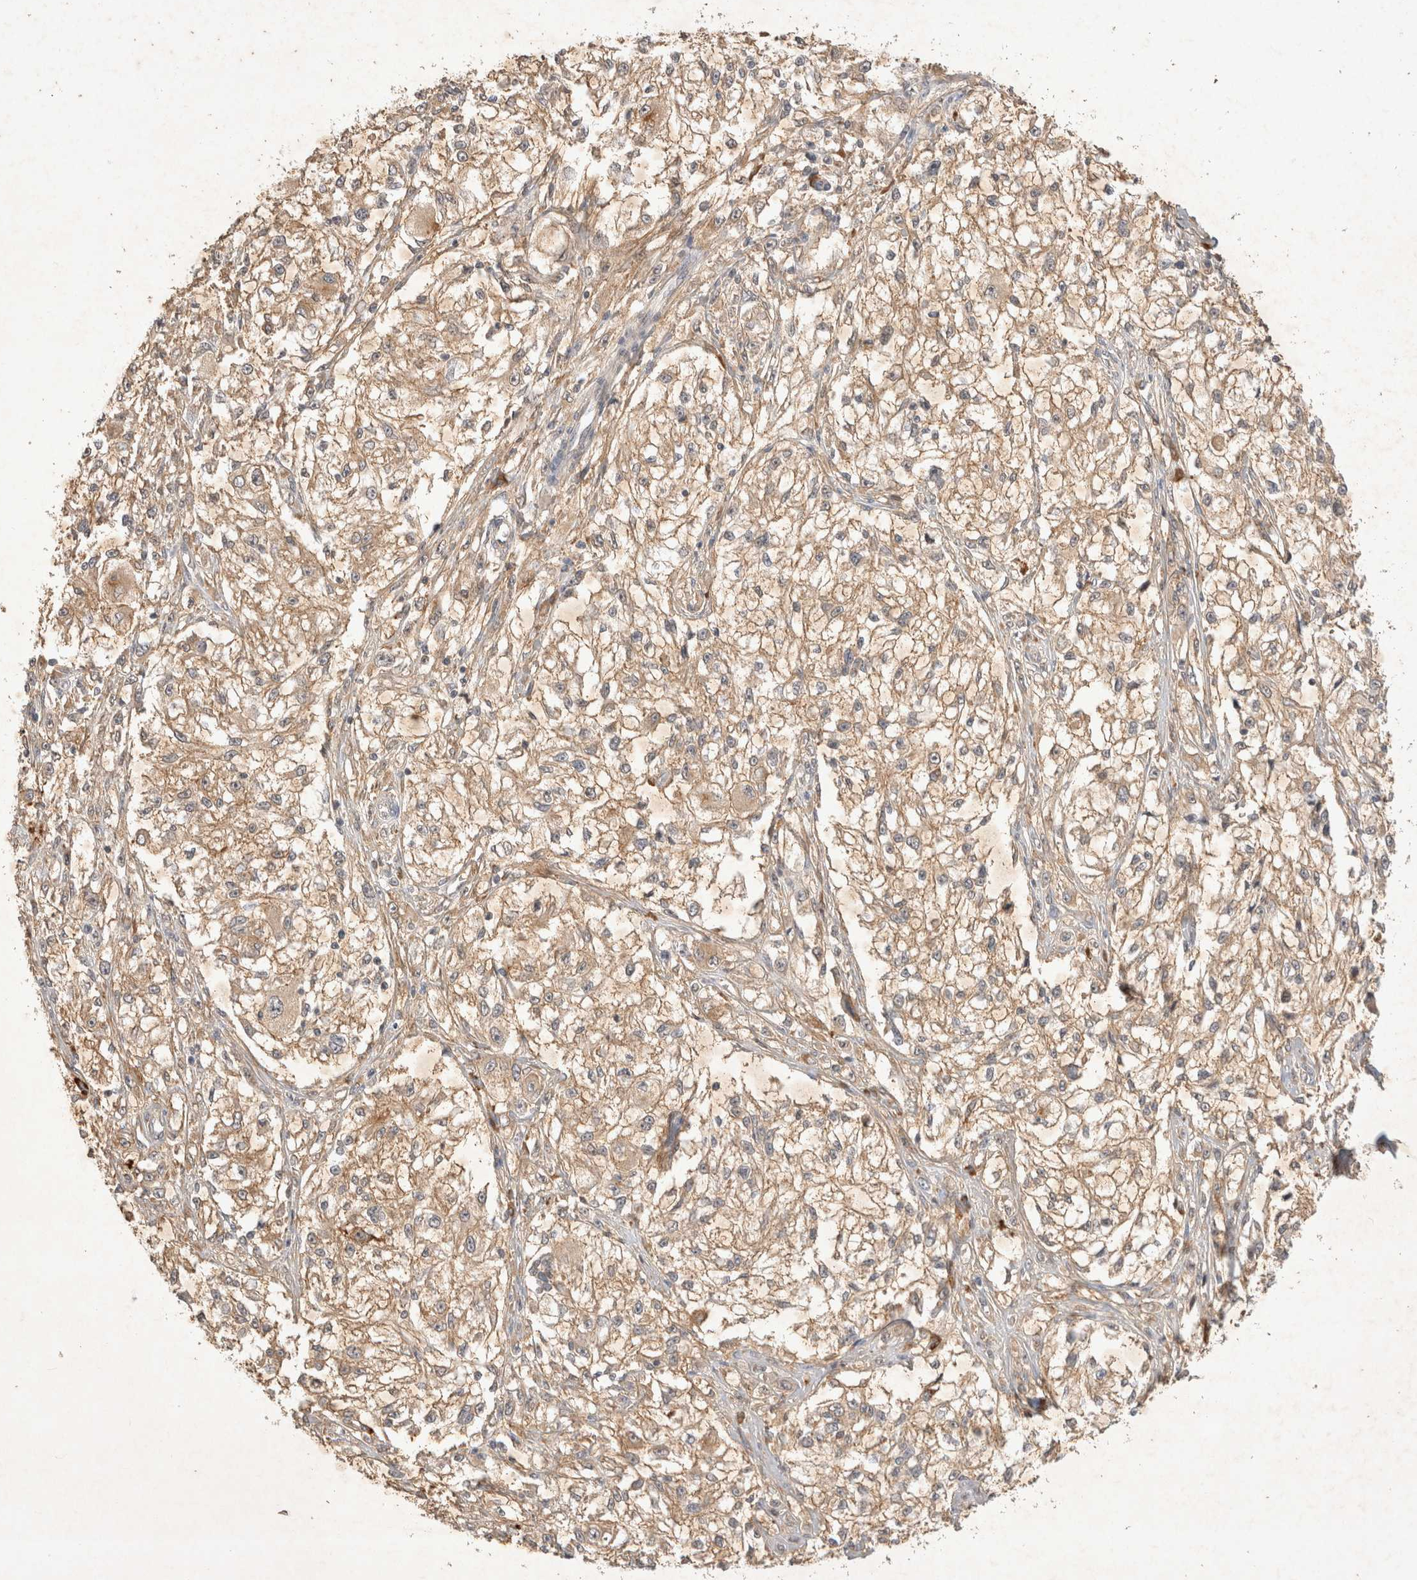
{"staining": {"intensity": "moderate", "quantity": ">75%", "location": "cytoplasmic/membranous"}, "tissue": "melanoma", "cell_type": "Tumor cells", "image_type": "cancer", "snomed": [{"axis": "morphology", "description": "Malignant melanoma, NOS"}, {"axis": "topography", "description": "Skin of head"}], "caption": "This is a histology image of immunohistochemistry (IHC) staining of melanoma, which shows moderate expression in the cytoplasmic/membranous of tumor cells.", "gene": "YES1", "patient": {"sex": "male", "age": 83}}